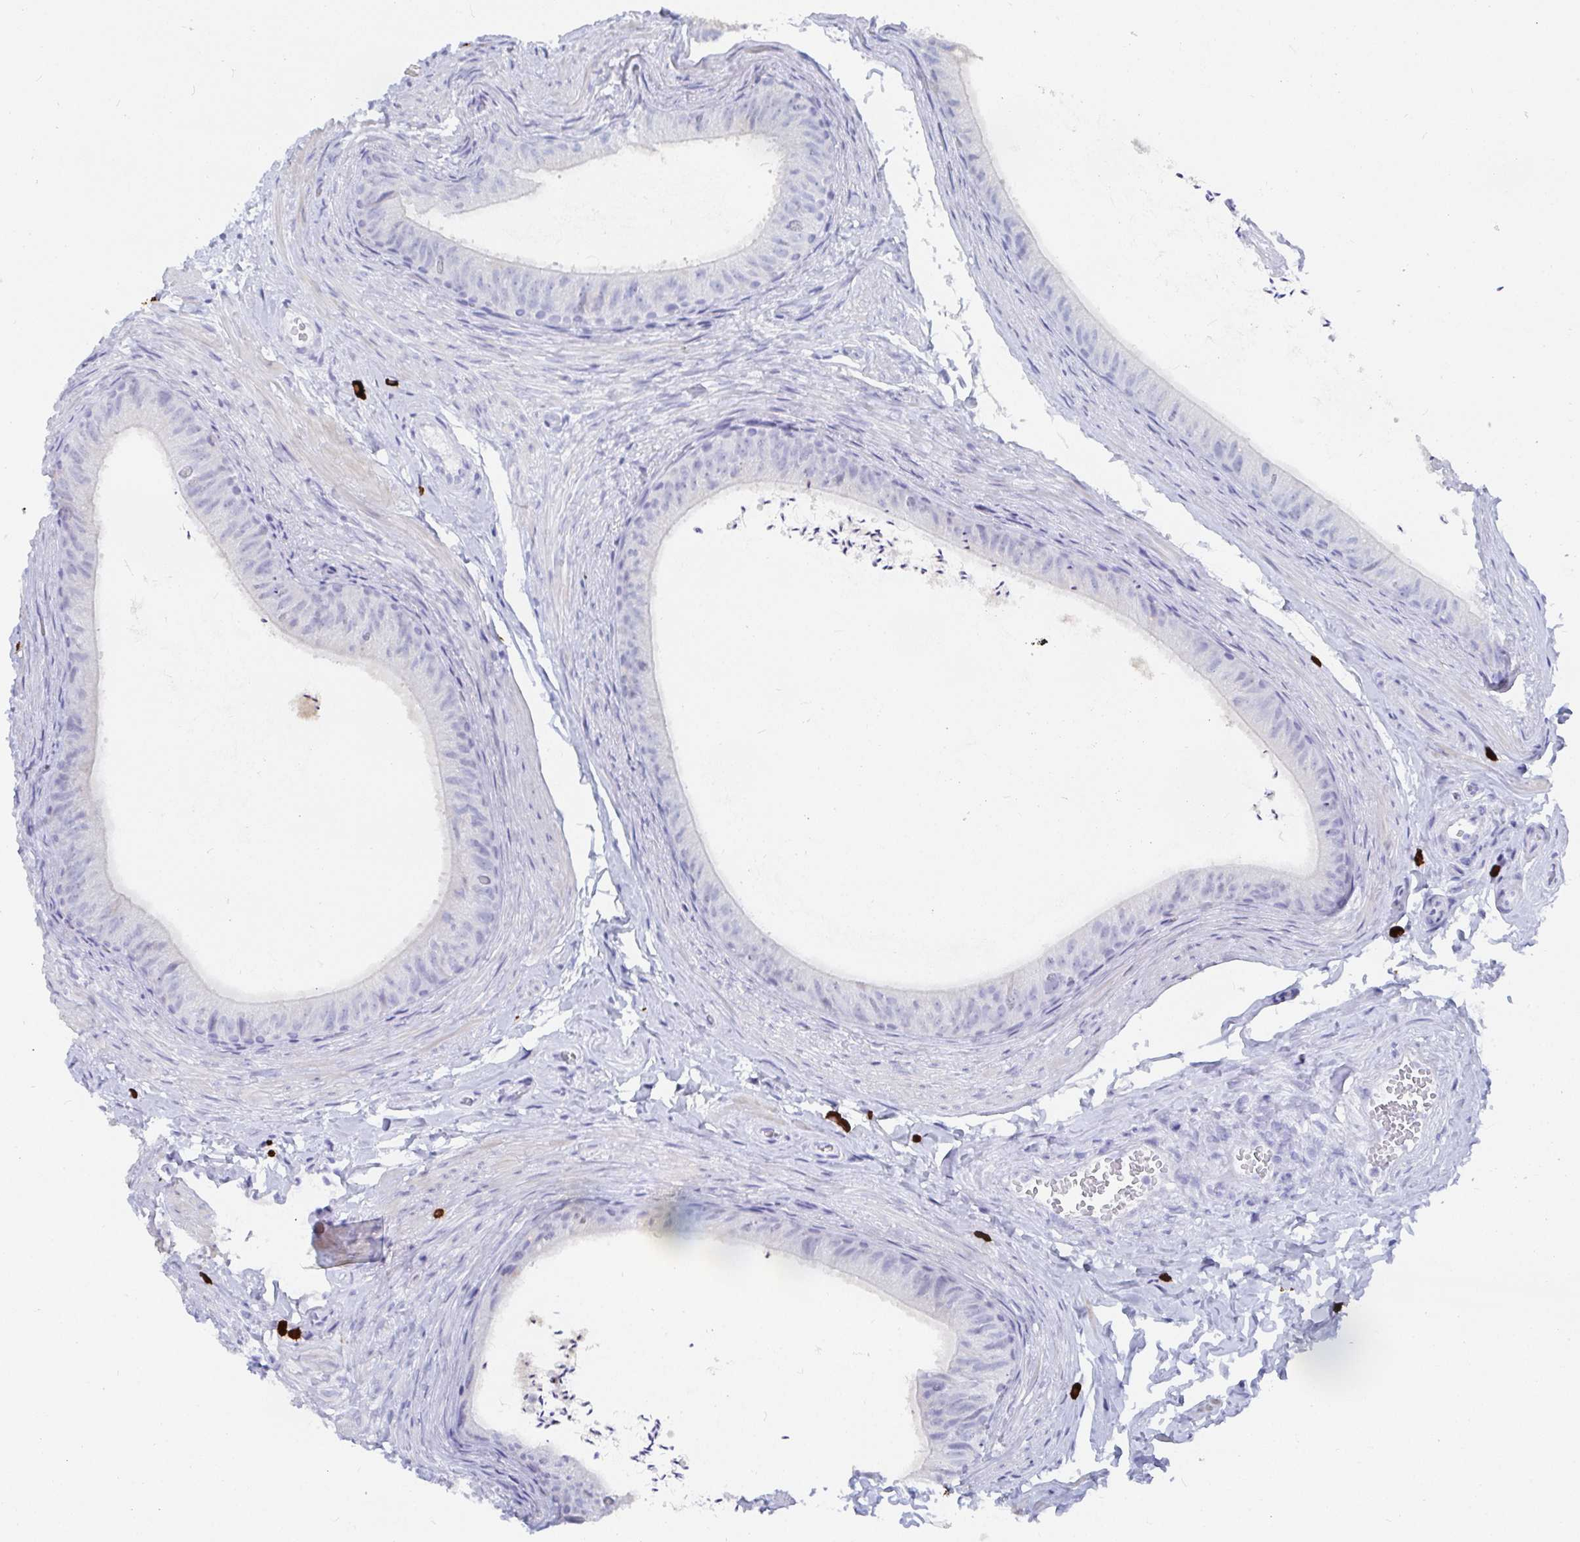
{"staining": {"intensity": "negative", "quantity": "none", "location": "none"}, "tissue": "epididymis", "cell_type": "Glandular cells", "image_type": "normal", "snomed": [{"axis": "morphology", "description": "Normal tissue, NOS"}, {"axis": "topography", "description": "Epididymis, spermatic cord, NOS"}, {"axis": "topography", "description": "Epididymis"}, {"axis": "topography", "description": "Peripheral nerve tissue"}], "caption": "This photomicrograph is of unremarkable epididymis stained with immunohistochemistry to label a protein in brown with the nuclei are counter-stained blue. There is no staining in glandular cells.", "gene": "GRIA1", "patient": {"sex": "male", "age": 29}}